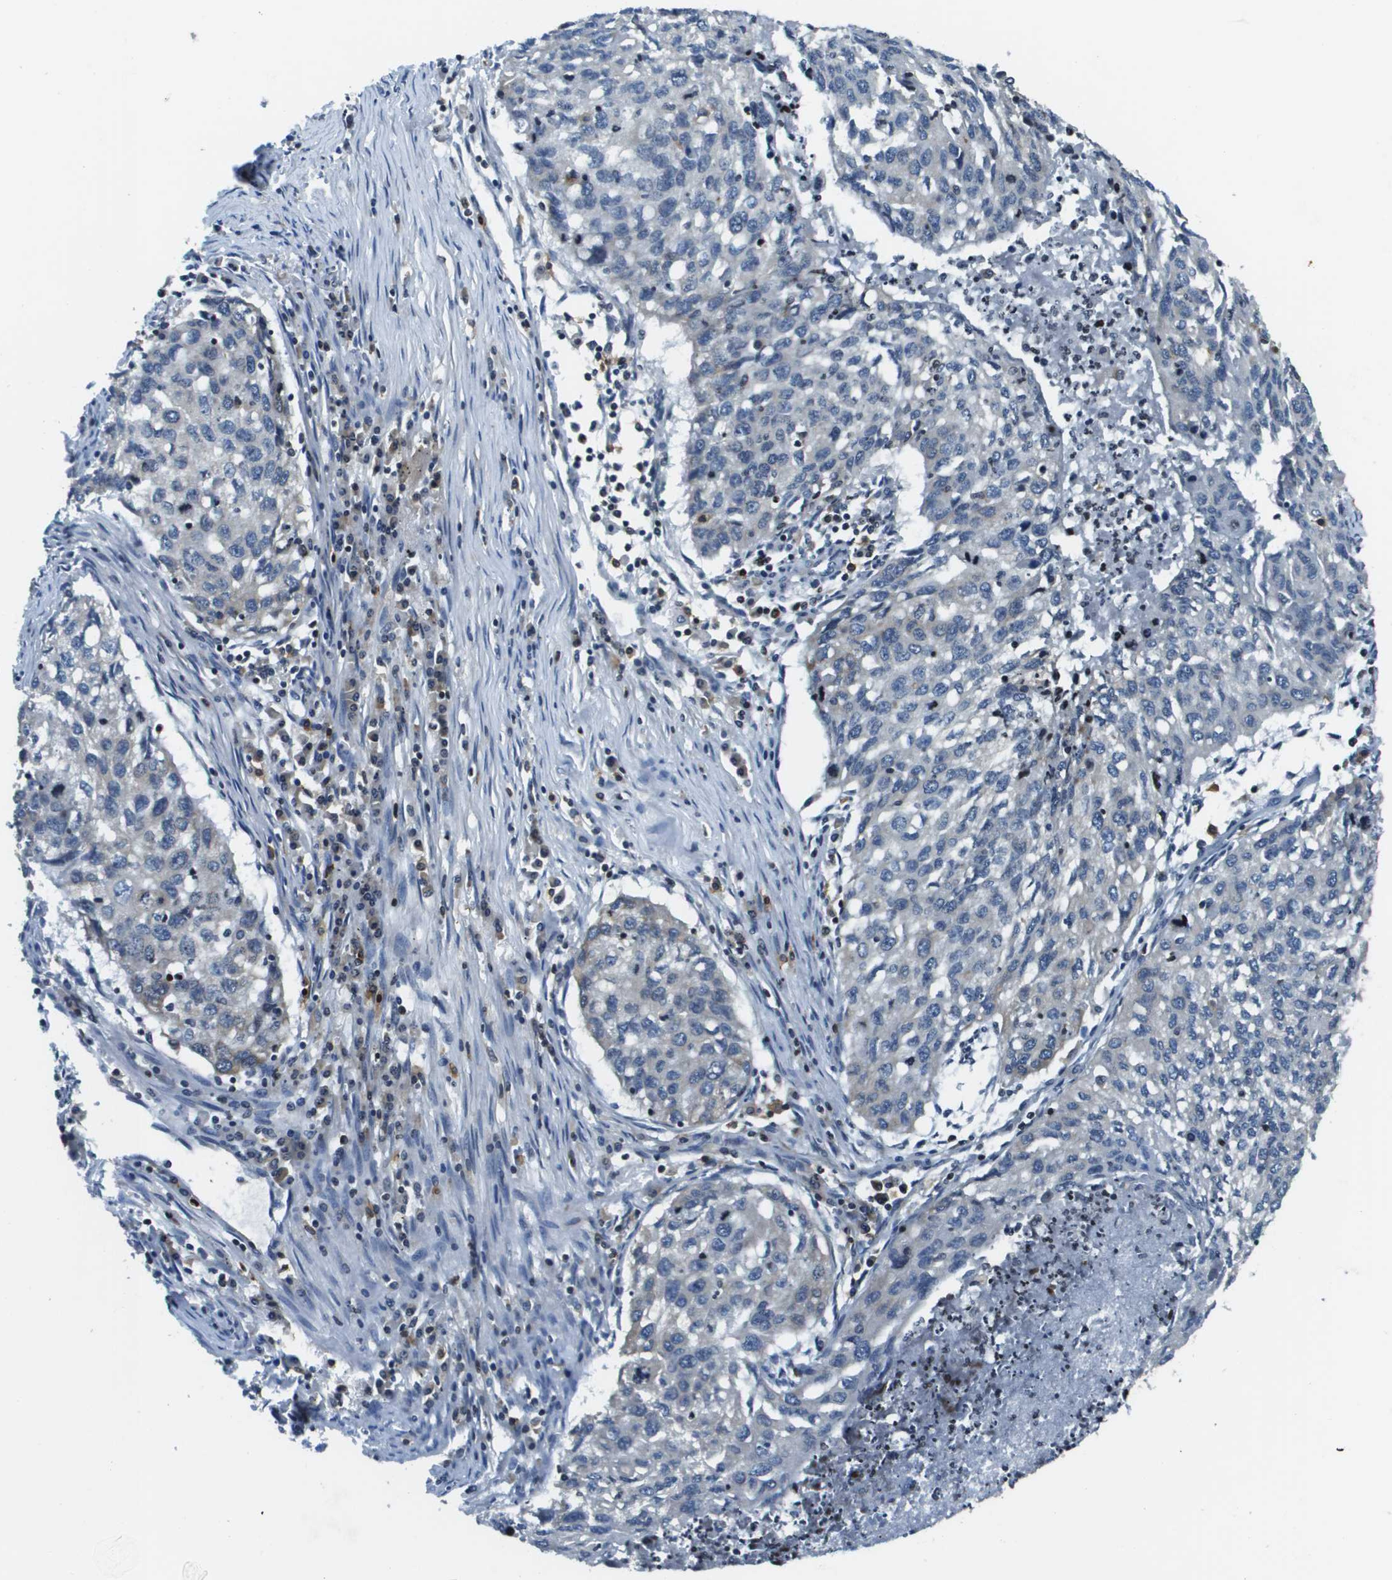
{"staining": {"intensity": "negative", "quantity": "none", "location": "none"}, "tissue": "lung cancer", "cell_type": "Tumor cells", "image_type": "cancer", "snomed": [{"axis": "morphology", "description": "Squamous cell carcinoma, NOS"}, {"axis": "topography", "description": "Lung"}], "caption": "Immunohistochemical staining of human lung cancer reveals no significant positivity in tumor cells.", "gene": "ESYT1", "patient": {"sex": "female", "age": 63}}